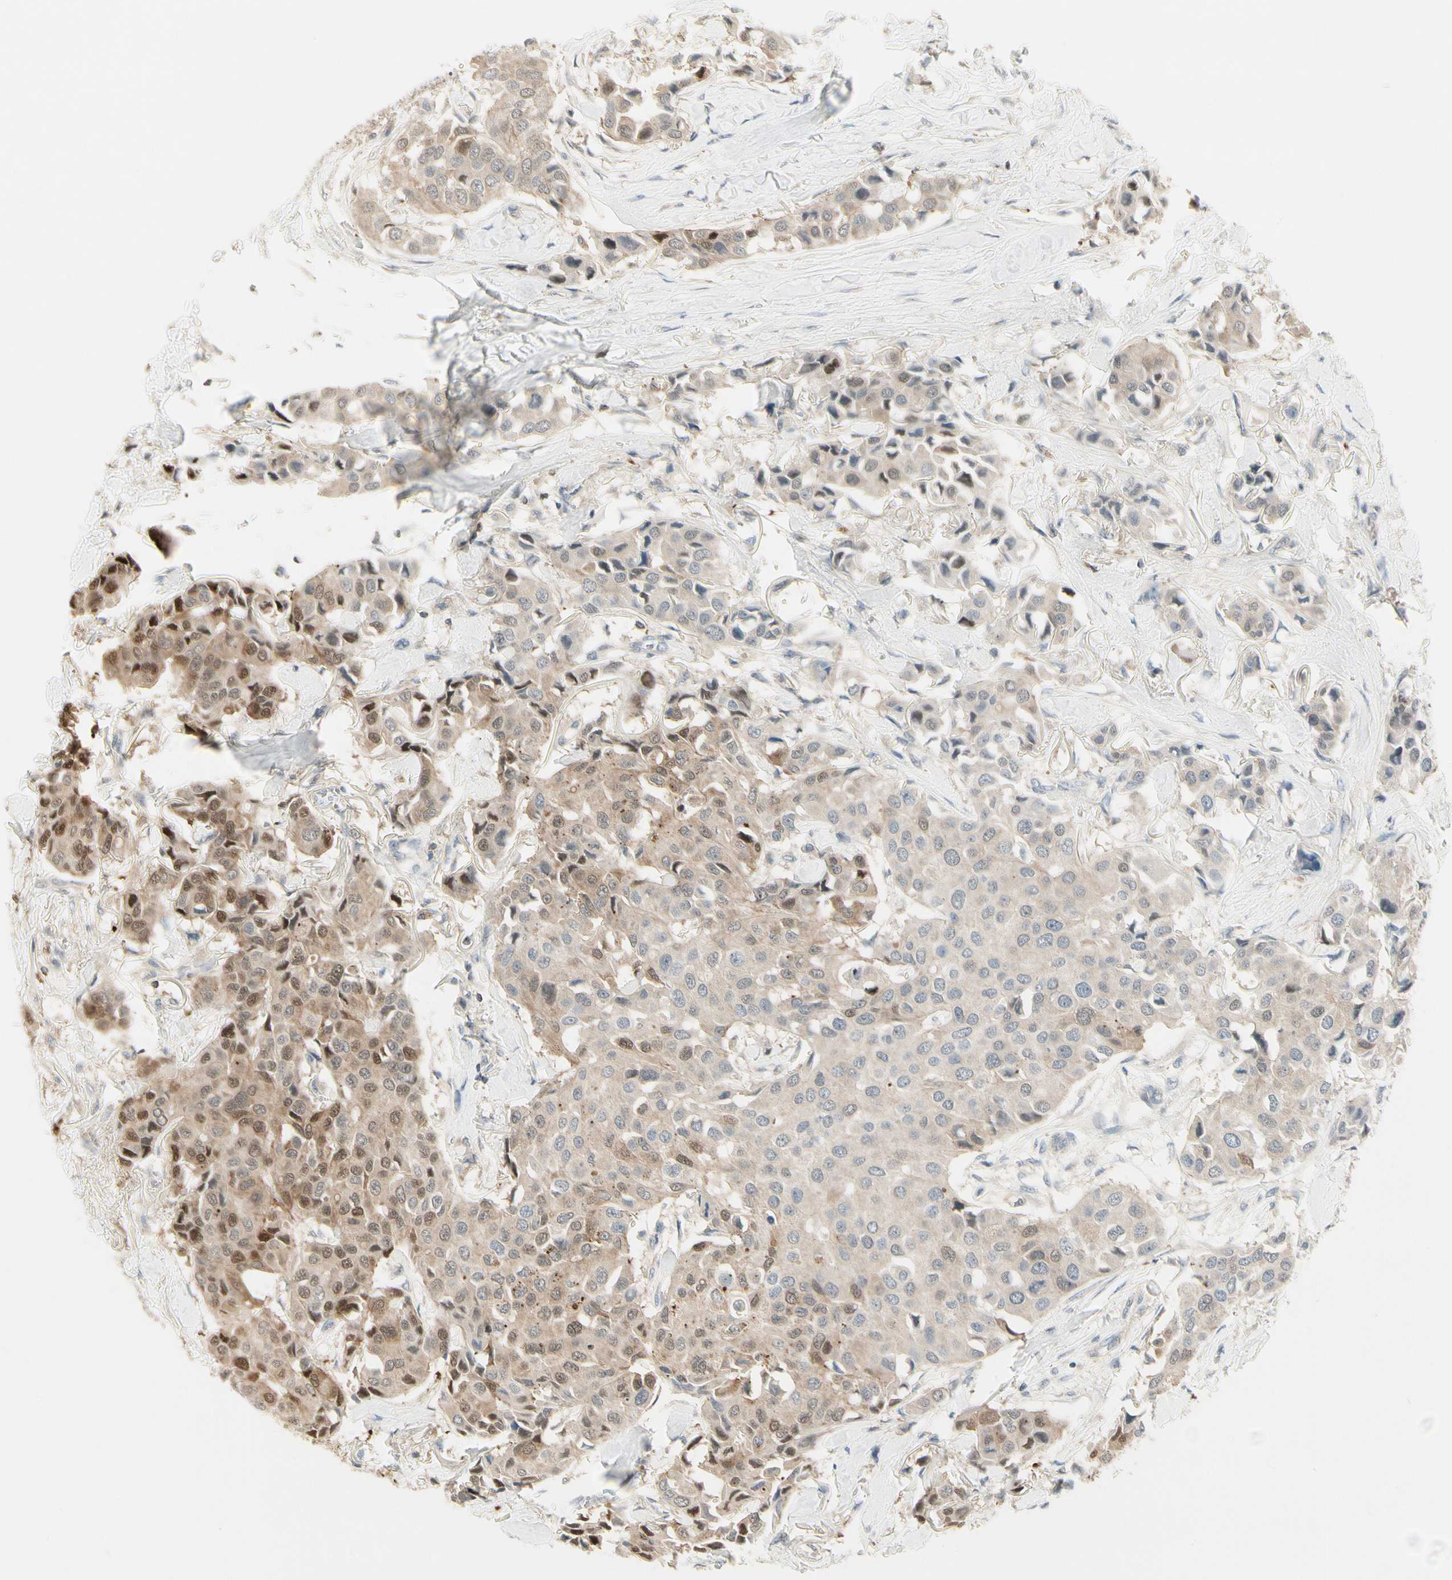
{"staining": {"intensity": "moderate", "quantity": "25%-75%", "location": "cytoplasmic/membranous,nuclear"}, "tissue": "breast cancer", "cell_type": "Tumor cells", "image_type": "cancer", "snomed": [{"axis": "morphology", "description": "Duct carcinoma"}, {"axis": "topography", "description": "Breast"}], "caption": "This is an image of IHC staining of invasive ductal carcinoma (breast), which shows moderate staining in the cytoplasmic/membranous and nuclear of tumor cells.", "gene": "EVC", "patient": {"sex": "female", "age": 80}}